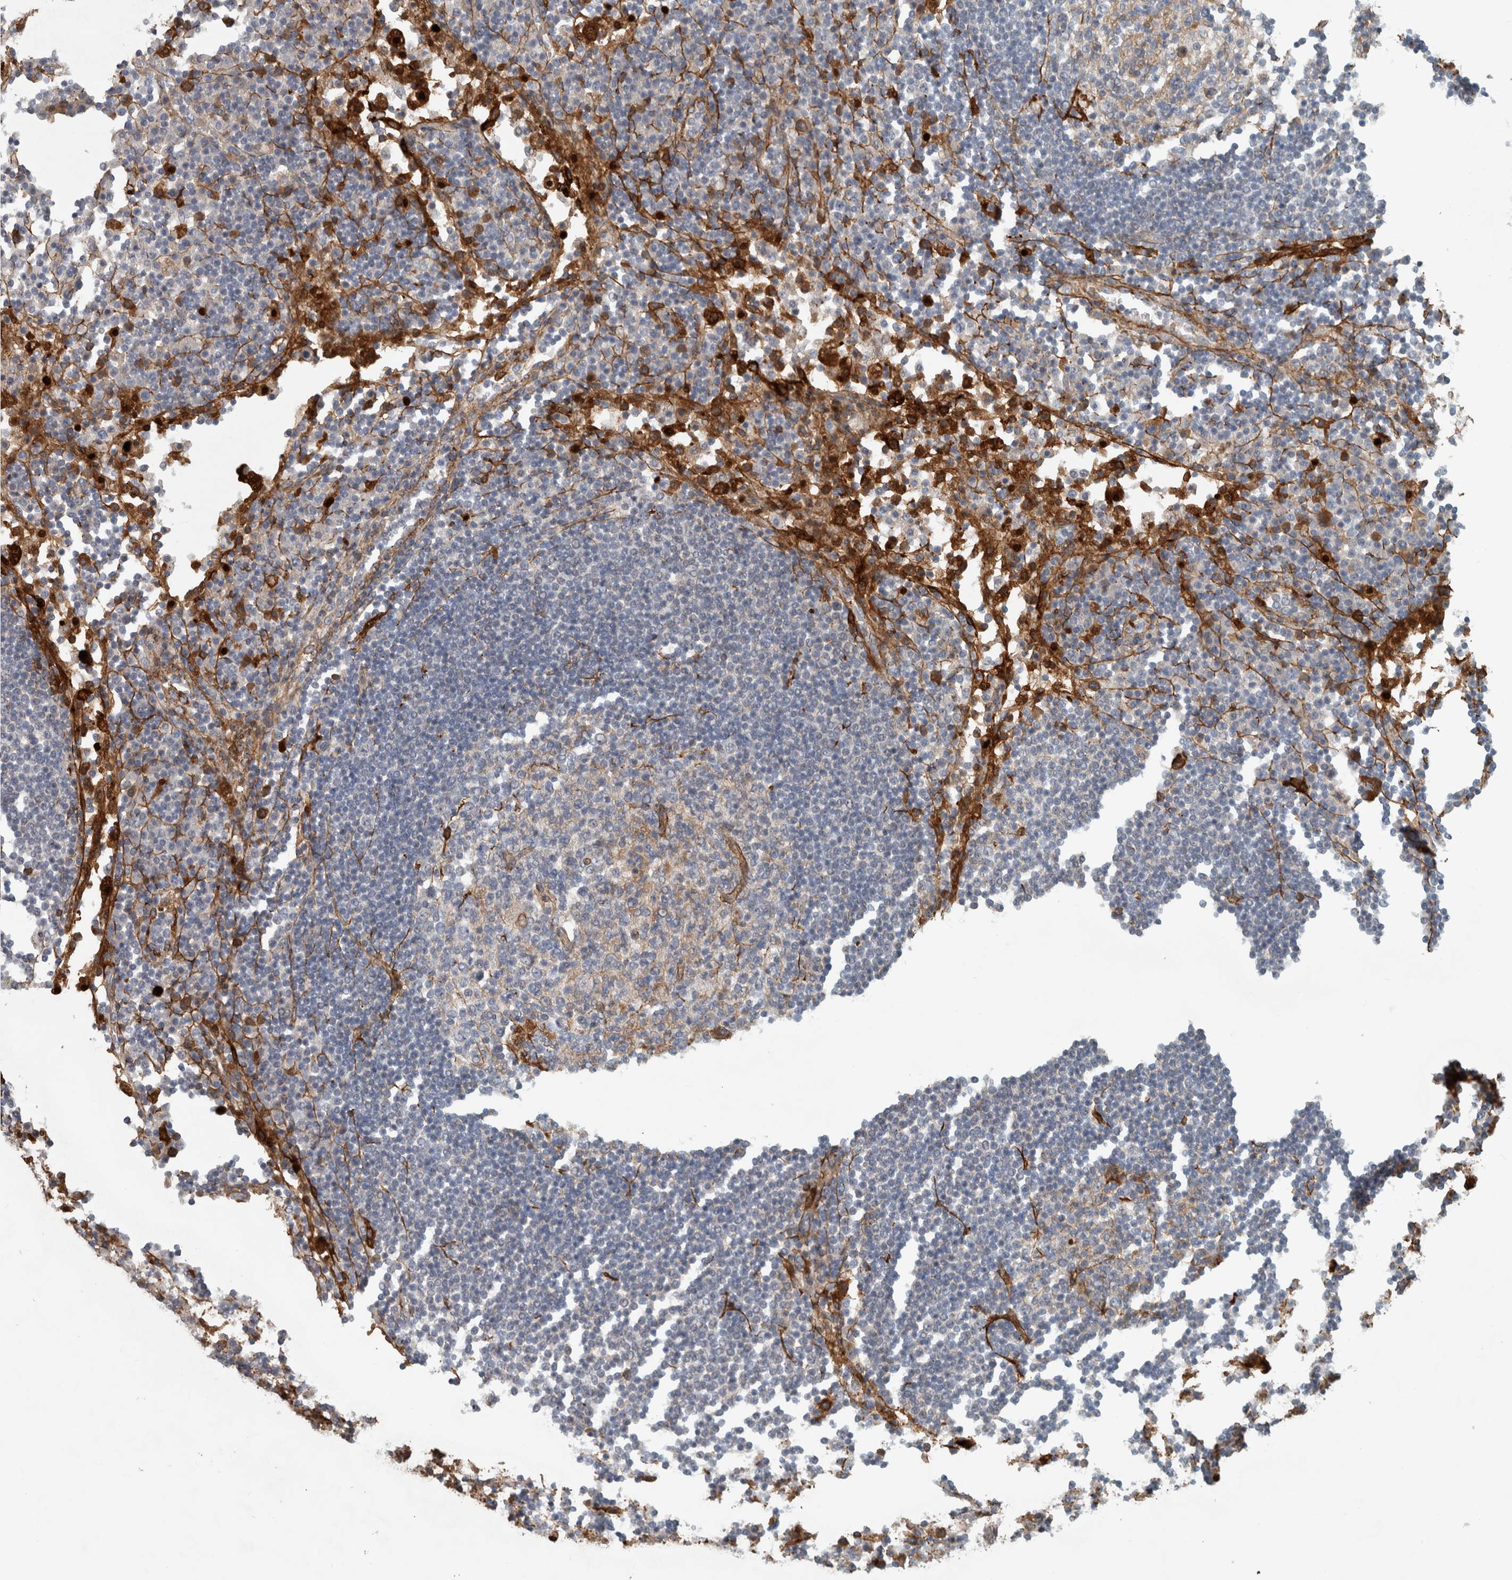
{"staining": {"intensity": "negative", "quantity": "none", "location": "none"}, "tissue": "lymph node", "cell_type": "Germinal center cells", "image_type": "normal", "snomed": [{"axis": "morphology", "description": "Normal tissue, NOS"}, {"axis": "topography", "description": "Lymph node"}], "caption": "IHC histopathology image of normal lymph node: lymph node stained with DAB (3,3'-diaminobenzidine) demonstrates no significant protein staining in germinal center cells.", "gene": "FN1", "patient": {"sex": "female", "age": 53}}